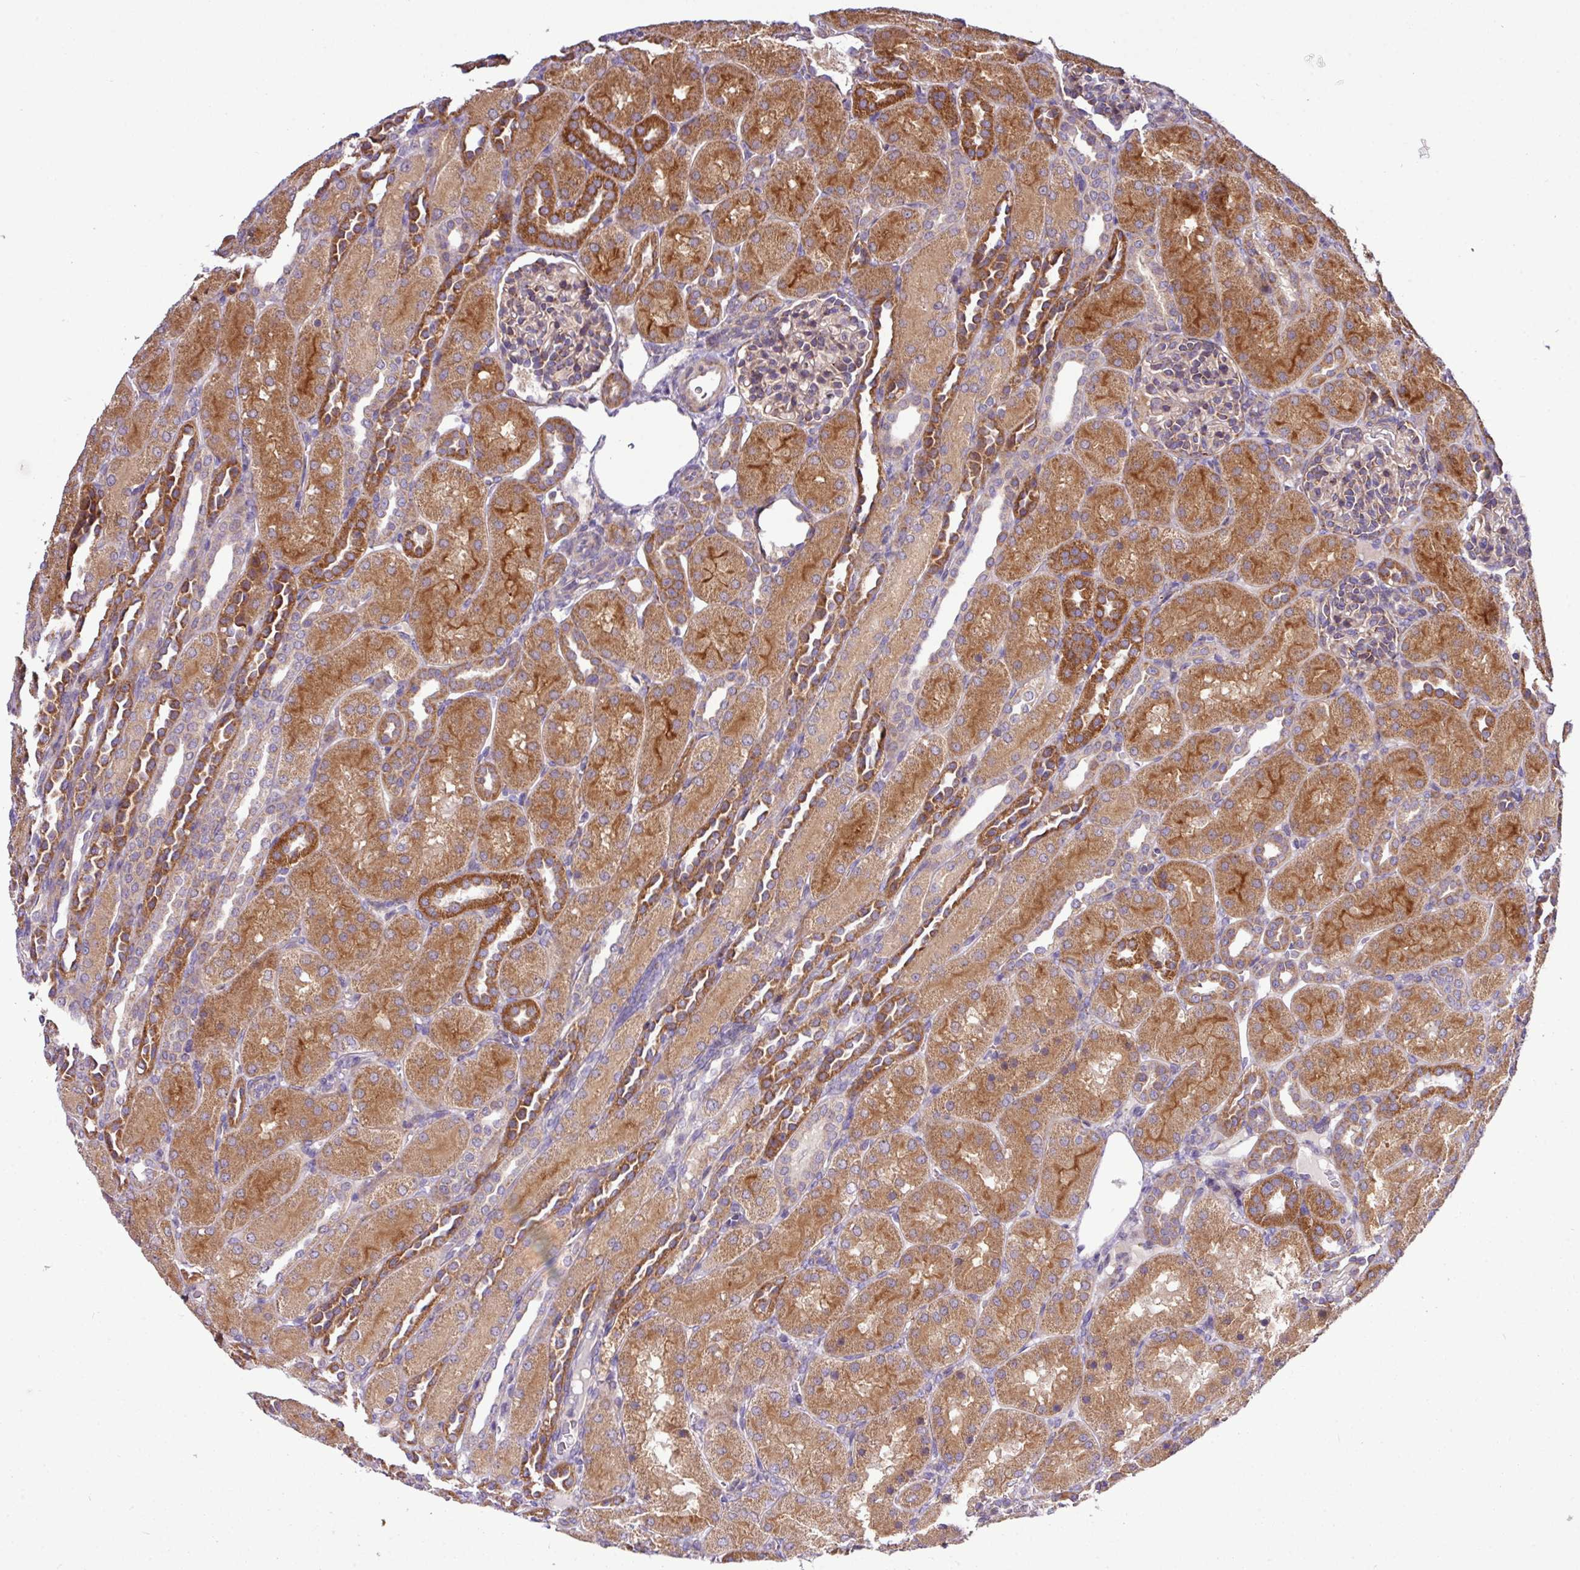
{"staining": {"intensity": "weak", "quantity": "25%-75%", "location": "cytoplasmic/membranous"}, "tissue": "kidney", "cell_type": "Cells in glomeruli", "image_type": "normal", "snomed": [{"axis": "morphology", "description": "Normal tissue, NOS"}, {"axis": "topography", "description": "Kidney"}], "caption": "Immunohistochemical staining of benign kidney shows 25%-75% levels of weak cytoplasmic/membranous protein staining in about 25%-75% of cells in glomeruli.", "gene": "TM2D2", "patient": {"sex": "male", "age": 1}}